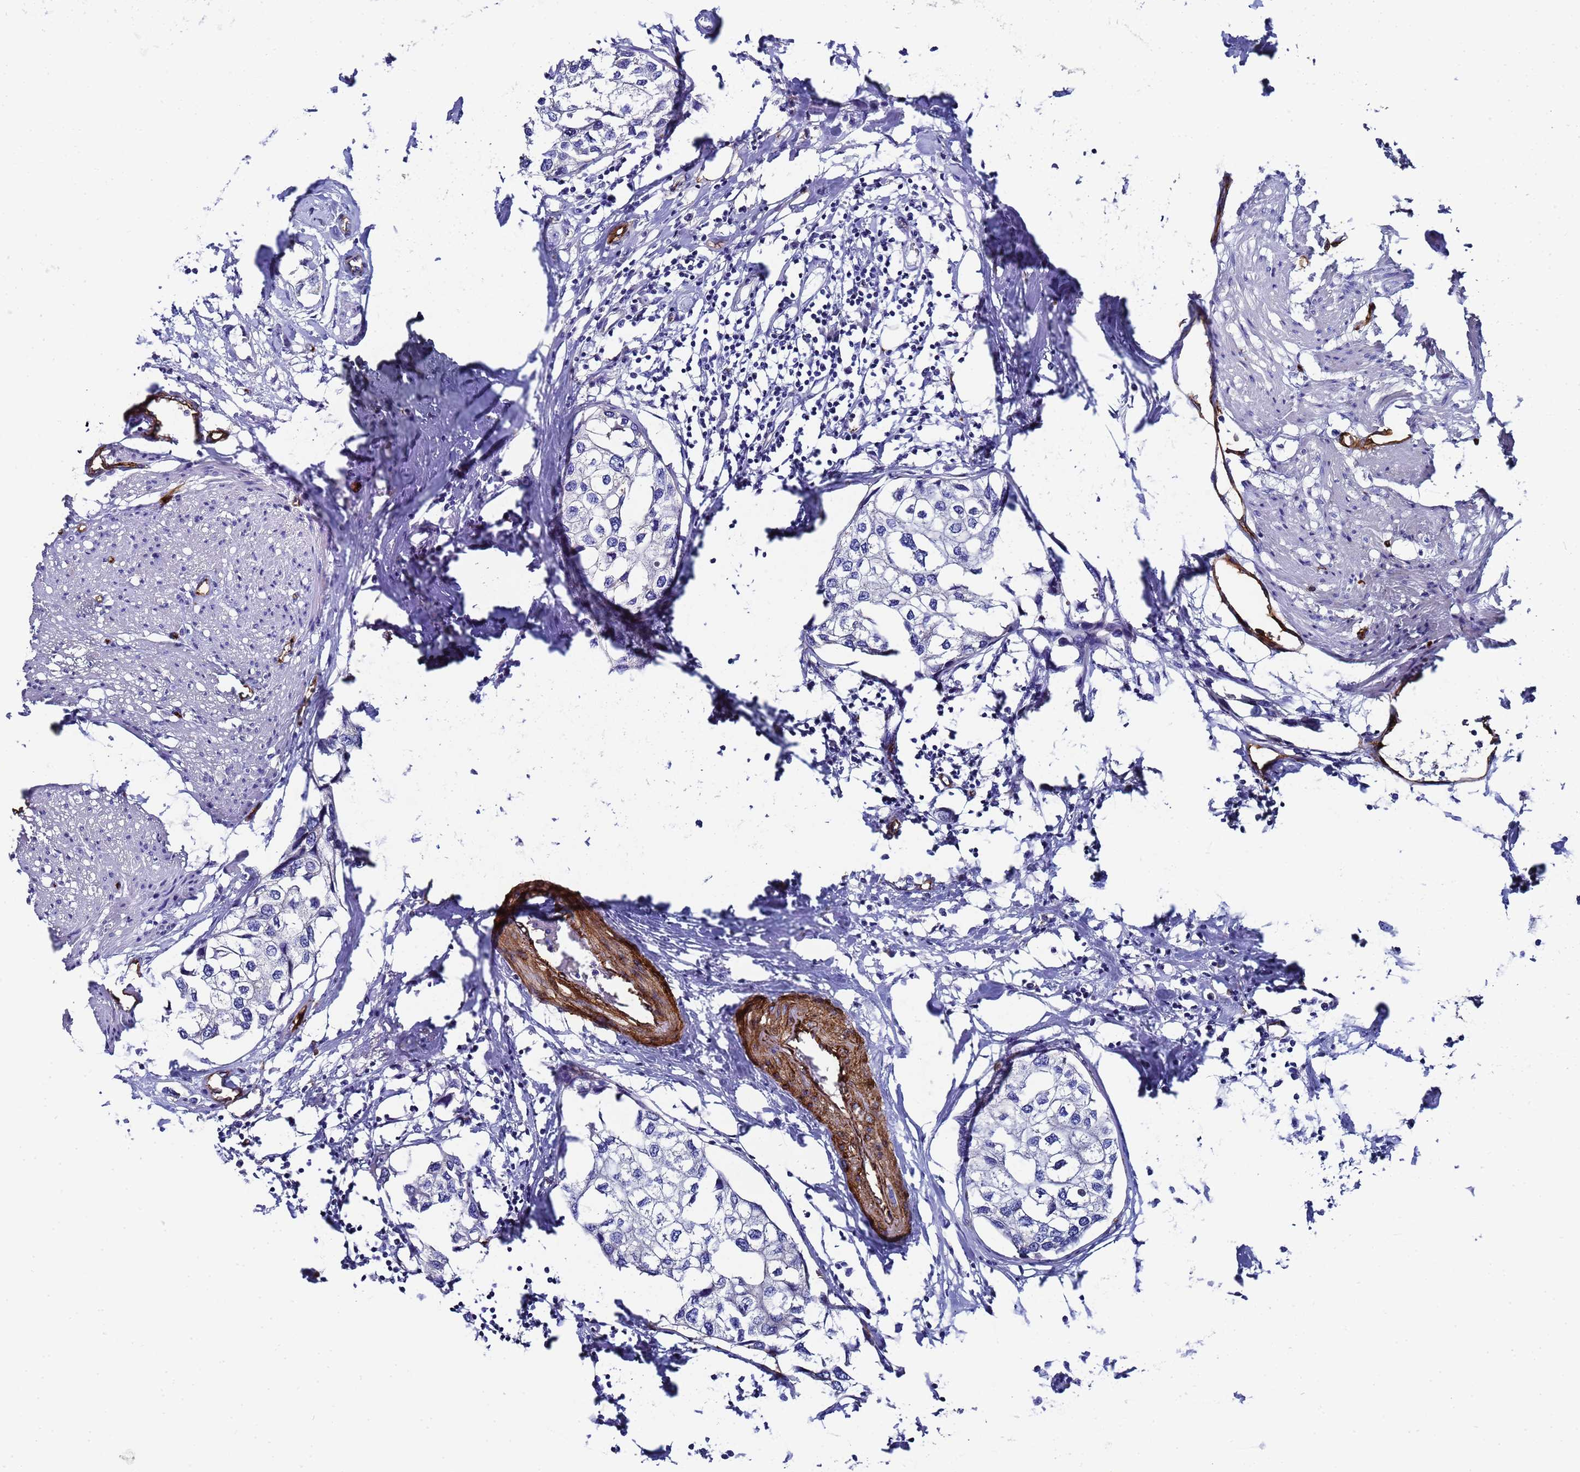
{"staining": {"intensity": "negative", "quantity": "none", "location": "none"}, "tissue": "urothelial cancer", "cell_type": "Tumor cells", "image_type": "cancer", "snomed": [{"axis": "morphology", "description": "Urothelial carcinoma, High grade"}, {"axis": "topography", "description": "Urinary bladder"}], "caption": "DAB immunohistochemical staining of urothelial cancer exhibits no significant positivity in tumor cells.", "gene": "ADIPOQ", "patient": {"sex": "male", "age": 64}}